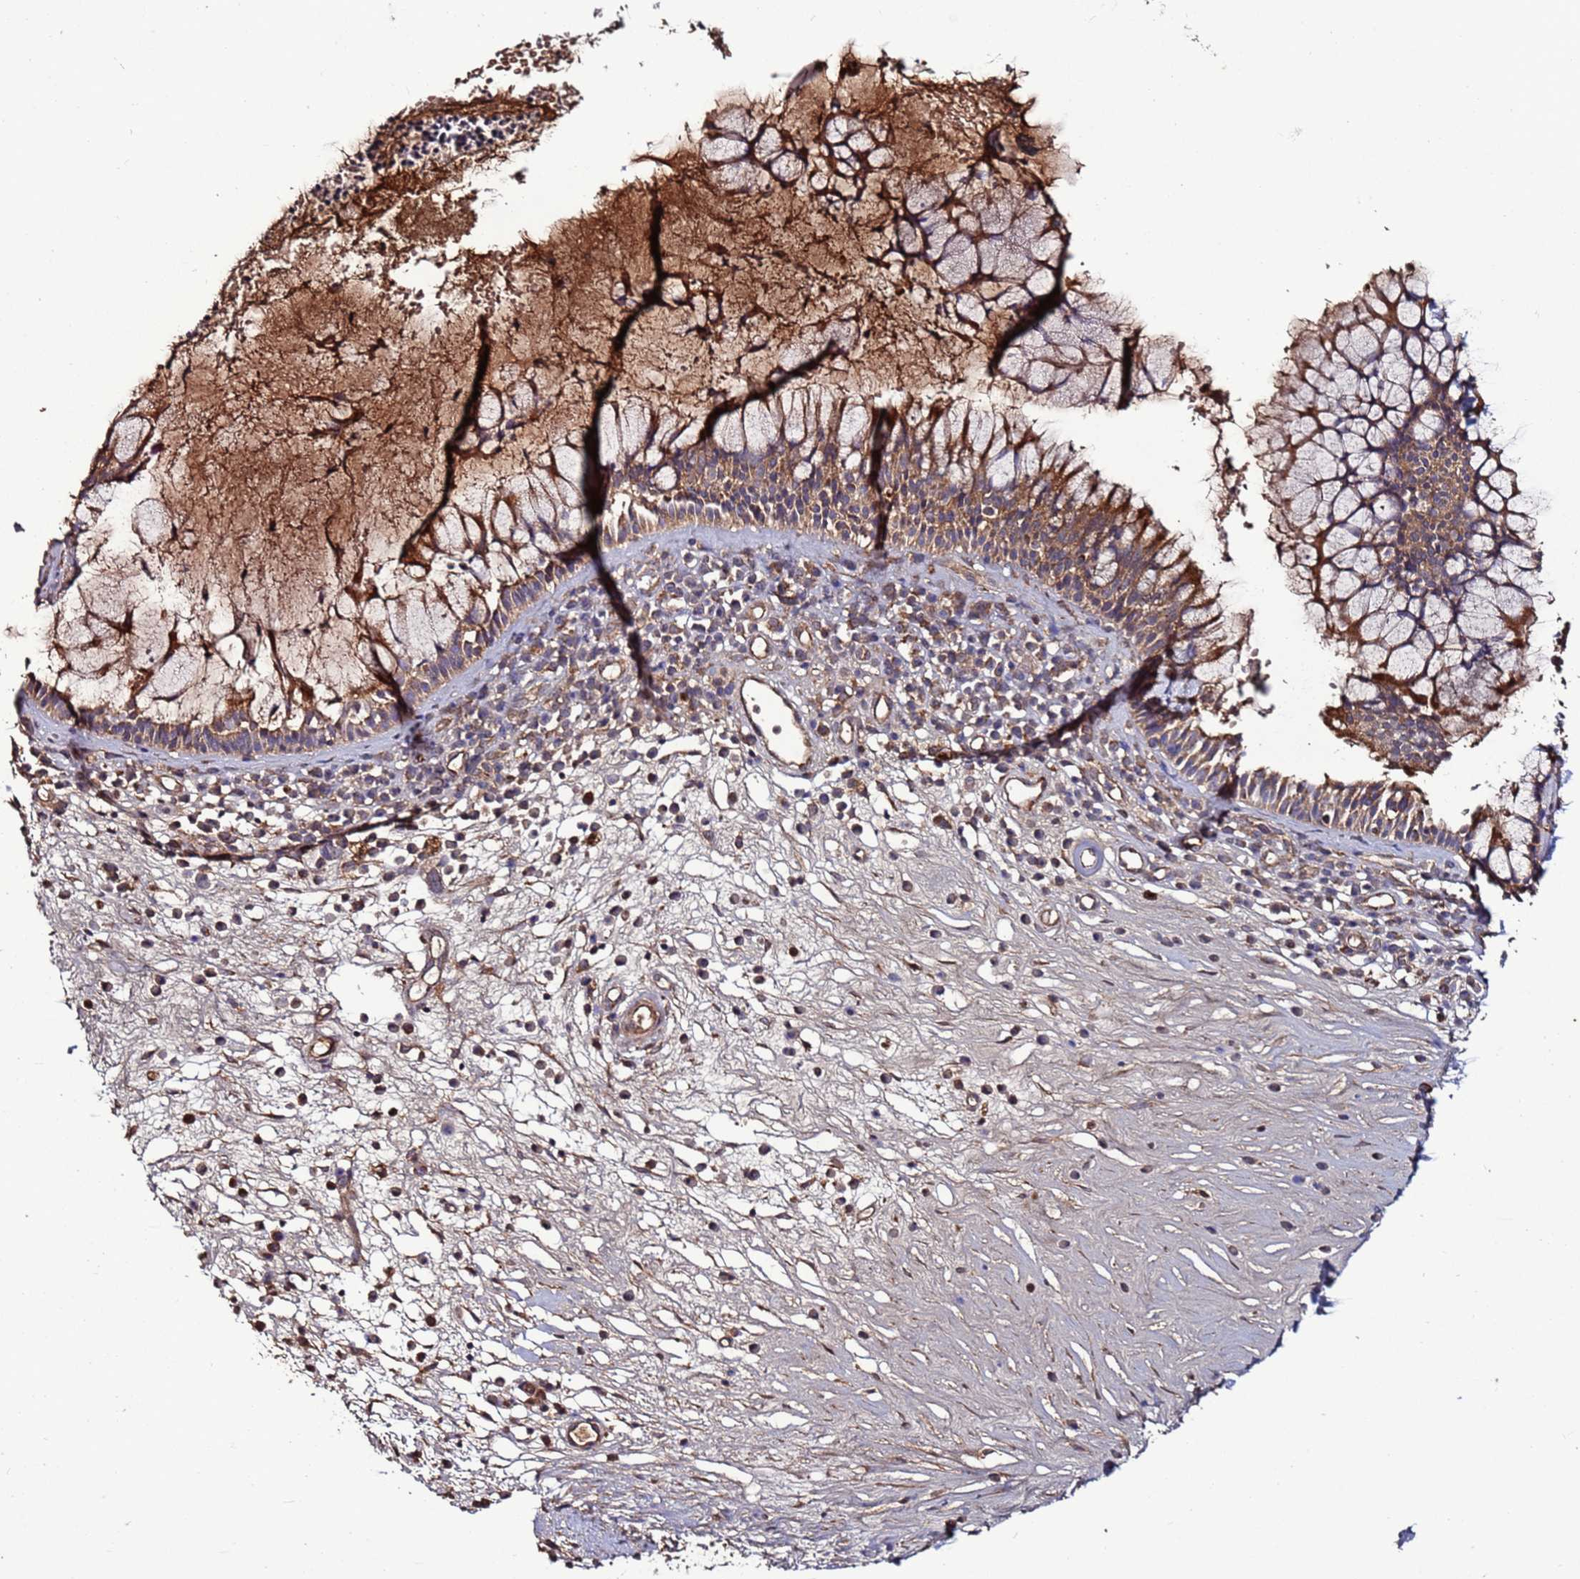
{"staining": {"intensity": "moderate", "quantity": ">75%", "location": "cytoplasmic/membranous"}, "tissue": "nasopharynx", "cell_type": "Respiratory epithelial cells", "image_type": "normal", "snomed": [{"axis": "morphology", "description": "Normal tissue, NOS"}, {"axis": "morphology", "description": "Inflammation, NOS"}, {"axis": "topography", "description": "Nasopharynx"}], "caption": "Immunohistochemistry (DAB) staining of benign human nasopharynx demonstrates moderate cytoplasmic/membranous protein expression in about >75% of respiratory epithelial cells.", "gene": "RPS15A", "patient": {"sex": "male", "age": 70}}